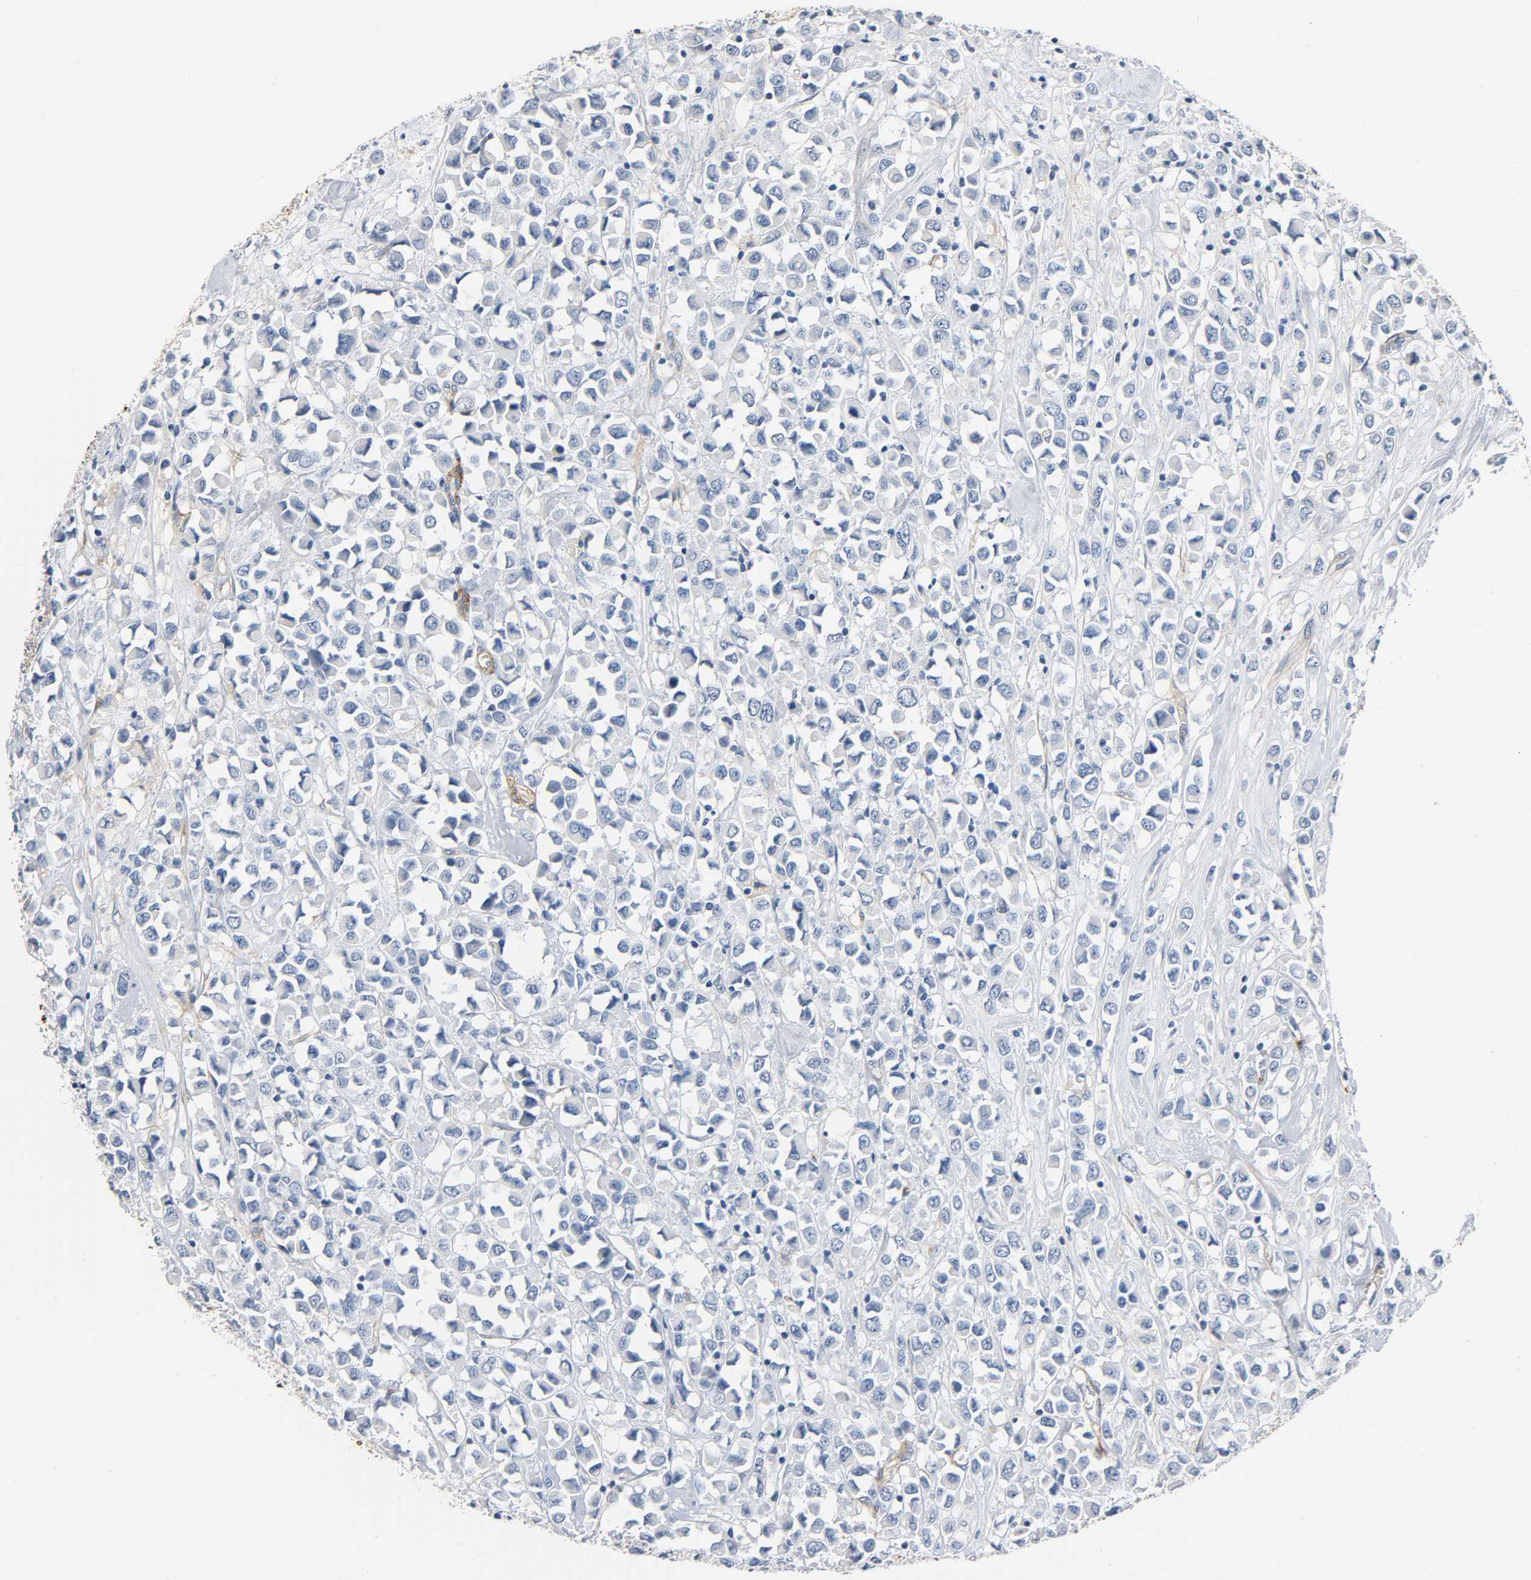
{"staining": {"intensity": "negative", "quantity": "none", "location": "none"}, "tissue": "breast cancer", "cell_type": "Tumor cells", "image_type": "cancer", "snomed": [{"axis": "morphology", "description": "Duct carcinoma"}, {"axis": "topography", "description": "Breast"}], "caption": "Tumor cells are negative for protein expression in human breast intraductal carcinoma.", "gene": "ANPEP", "patient": {"sex": "female", "age": 61}}